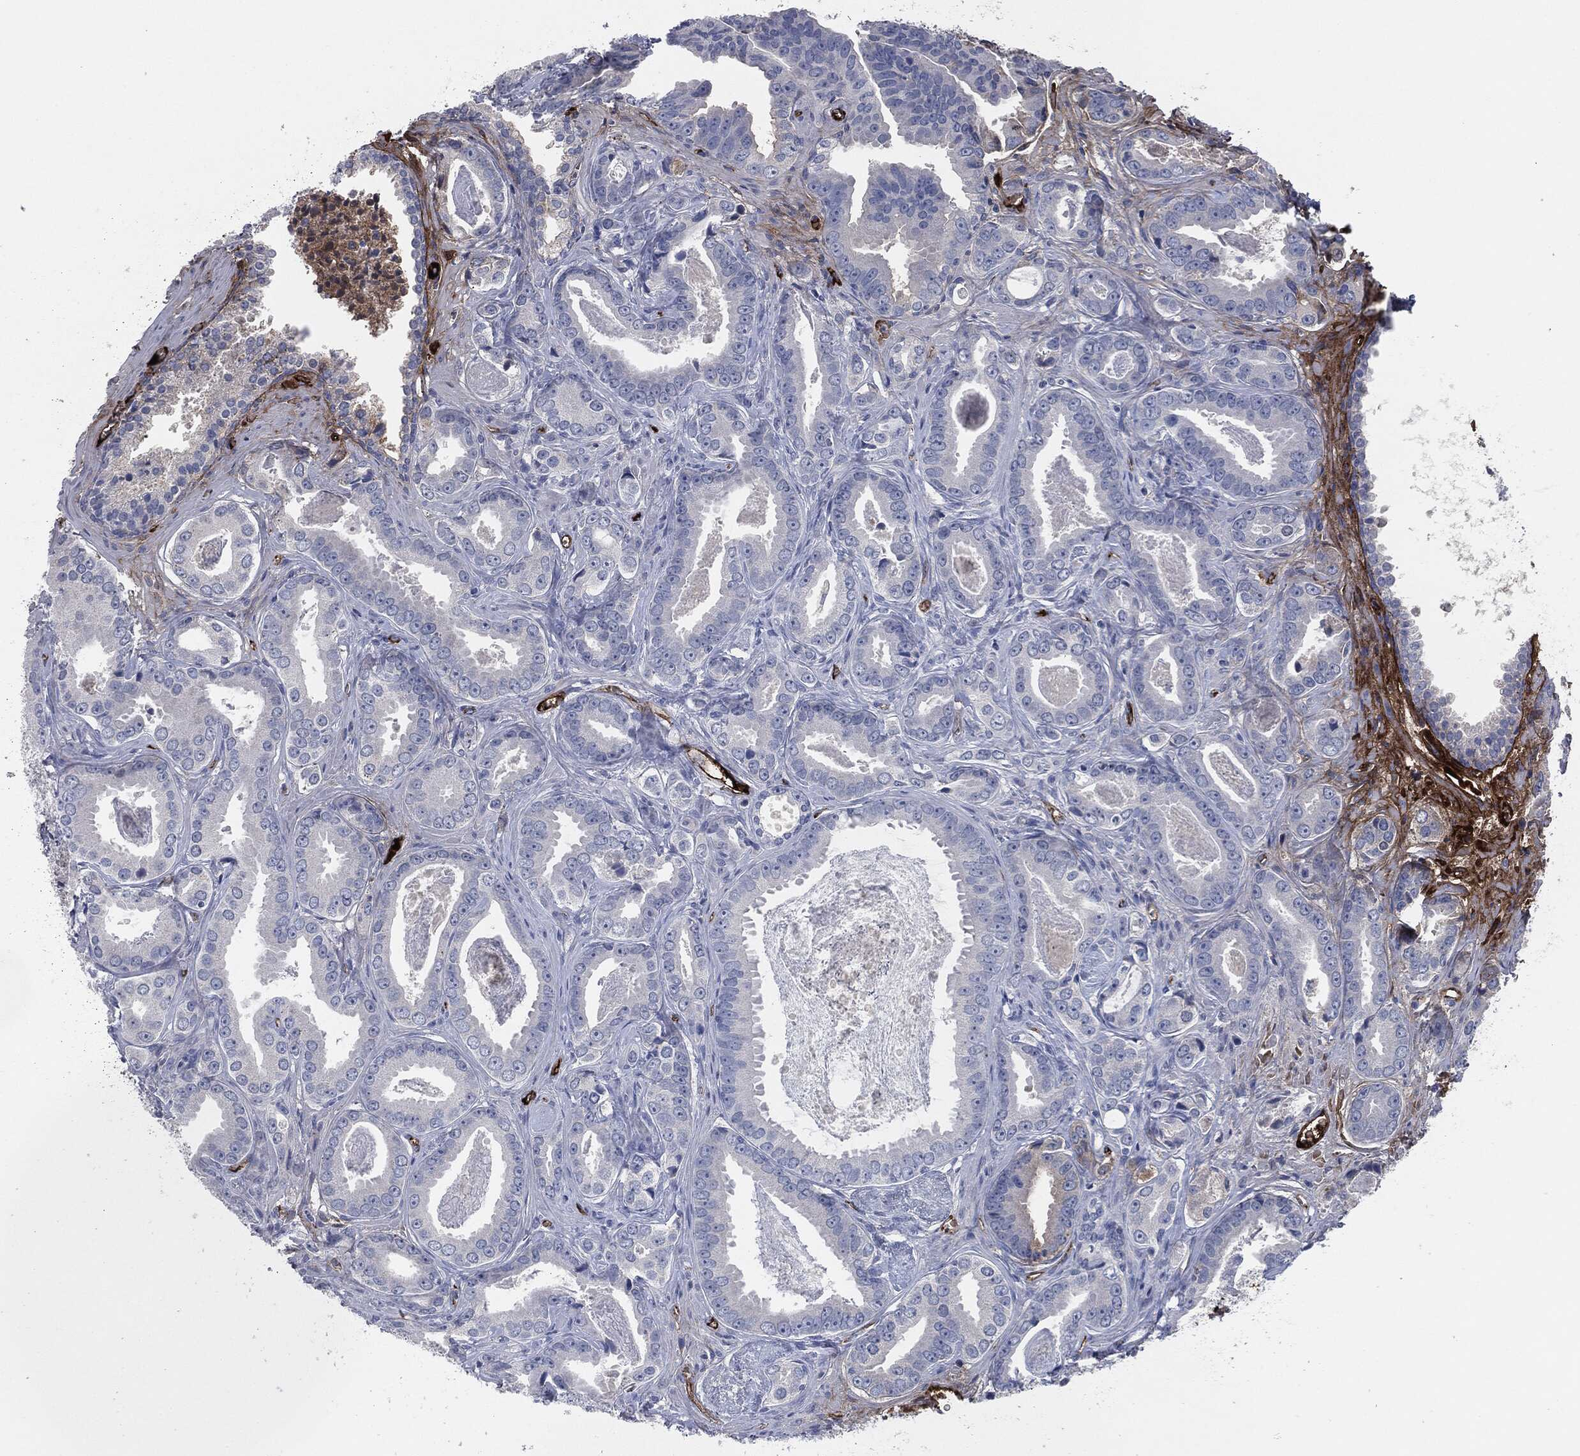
{"staining": {"intensity": "negative", "quantity": "none", "location": "none"}, "tissue": "prostate cancer", "cell_type": "Tumor cells", "image_type": "cancer", "snomed": [{"axis": "morphology", "description": "Adenocarcinoma, NOS"}, {"axis": "topography", "description": "Prostate"}], "caption": "DAB (3,3'-diaminobenzidine) immunohistochemical staining of prostate adenocarcinoma reveals no significant staining in tumor cells.", "gene": "APOB", "patient": {"sex": "male", "age": 61}}